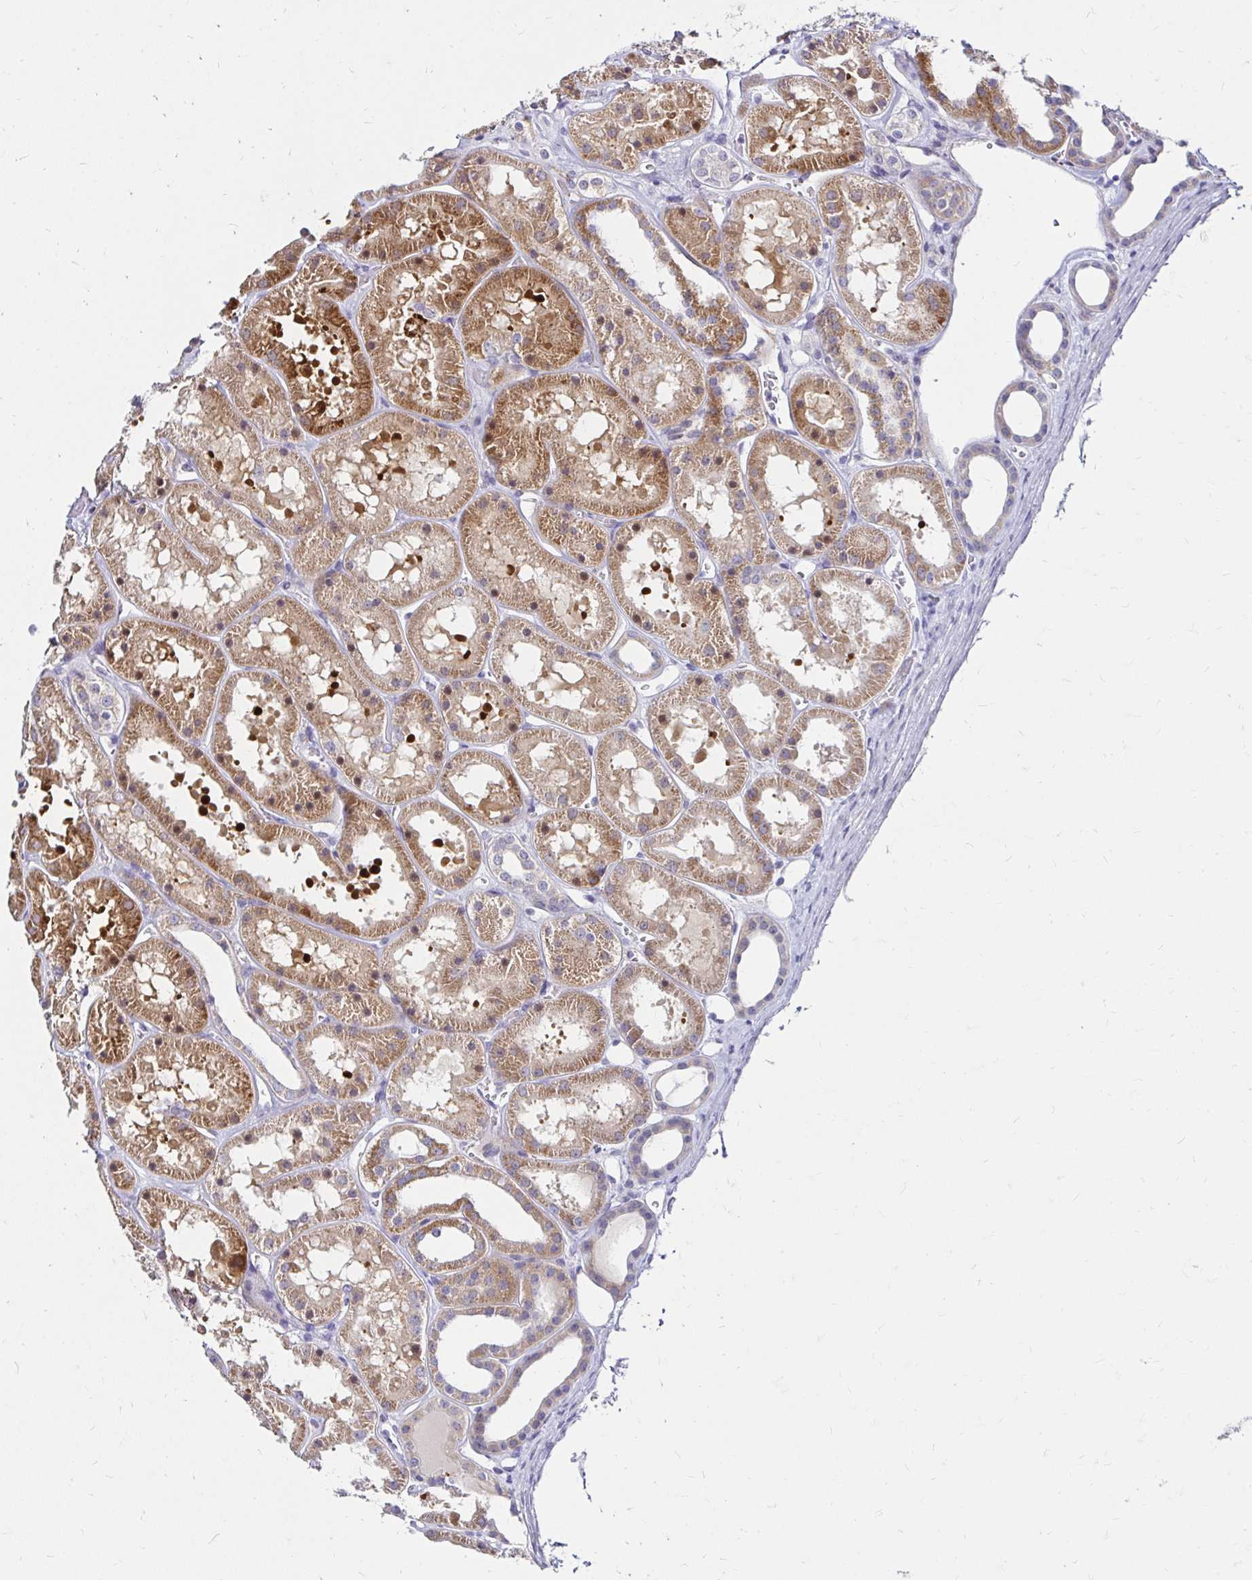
{"staining": {"intensity": "negative", "quantity": "none", "location": "none"}, "tissue": "kidney", "cell_type": "Cells in glomeruli", "image_type": "normal", "snomed": [{"axis": "morphology", "description": "Normal tissue, NOS"}, {"axis": "topography", "description": "Kidney"}], "caption": "Cells in glomeruli are negative for brown protein staining in normal kidney. (Brightfield microscopy of DAB immunohistochemistry (IHC) at high magnification).", "gene": "GUCY1A1", "patient": {"sex": "female", "age": 41}}